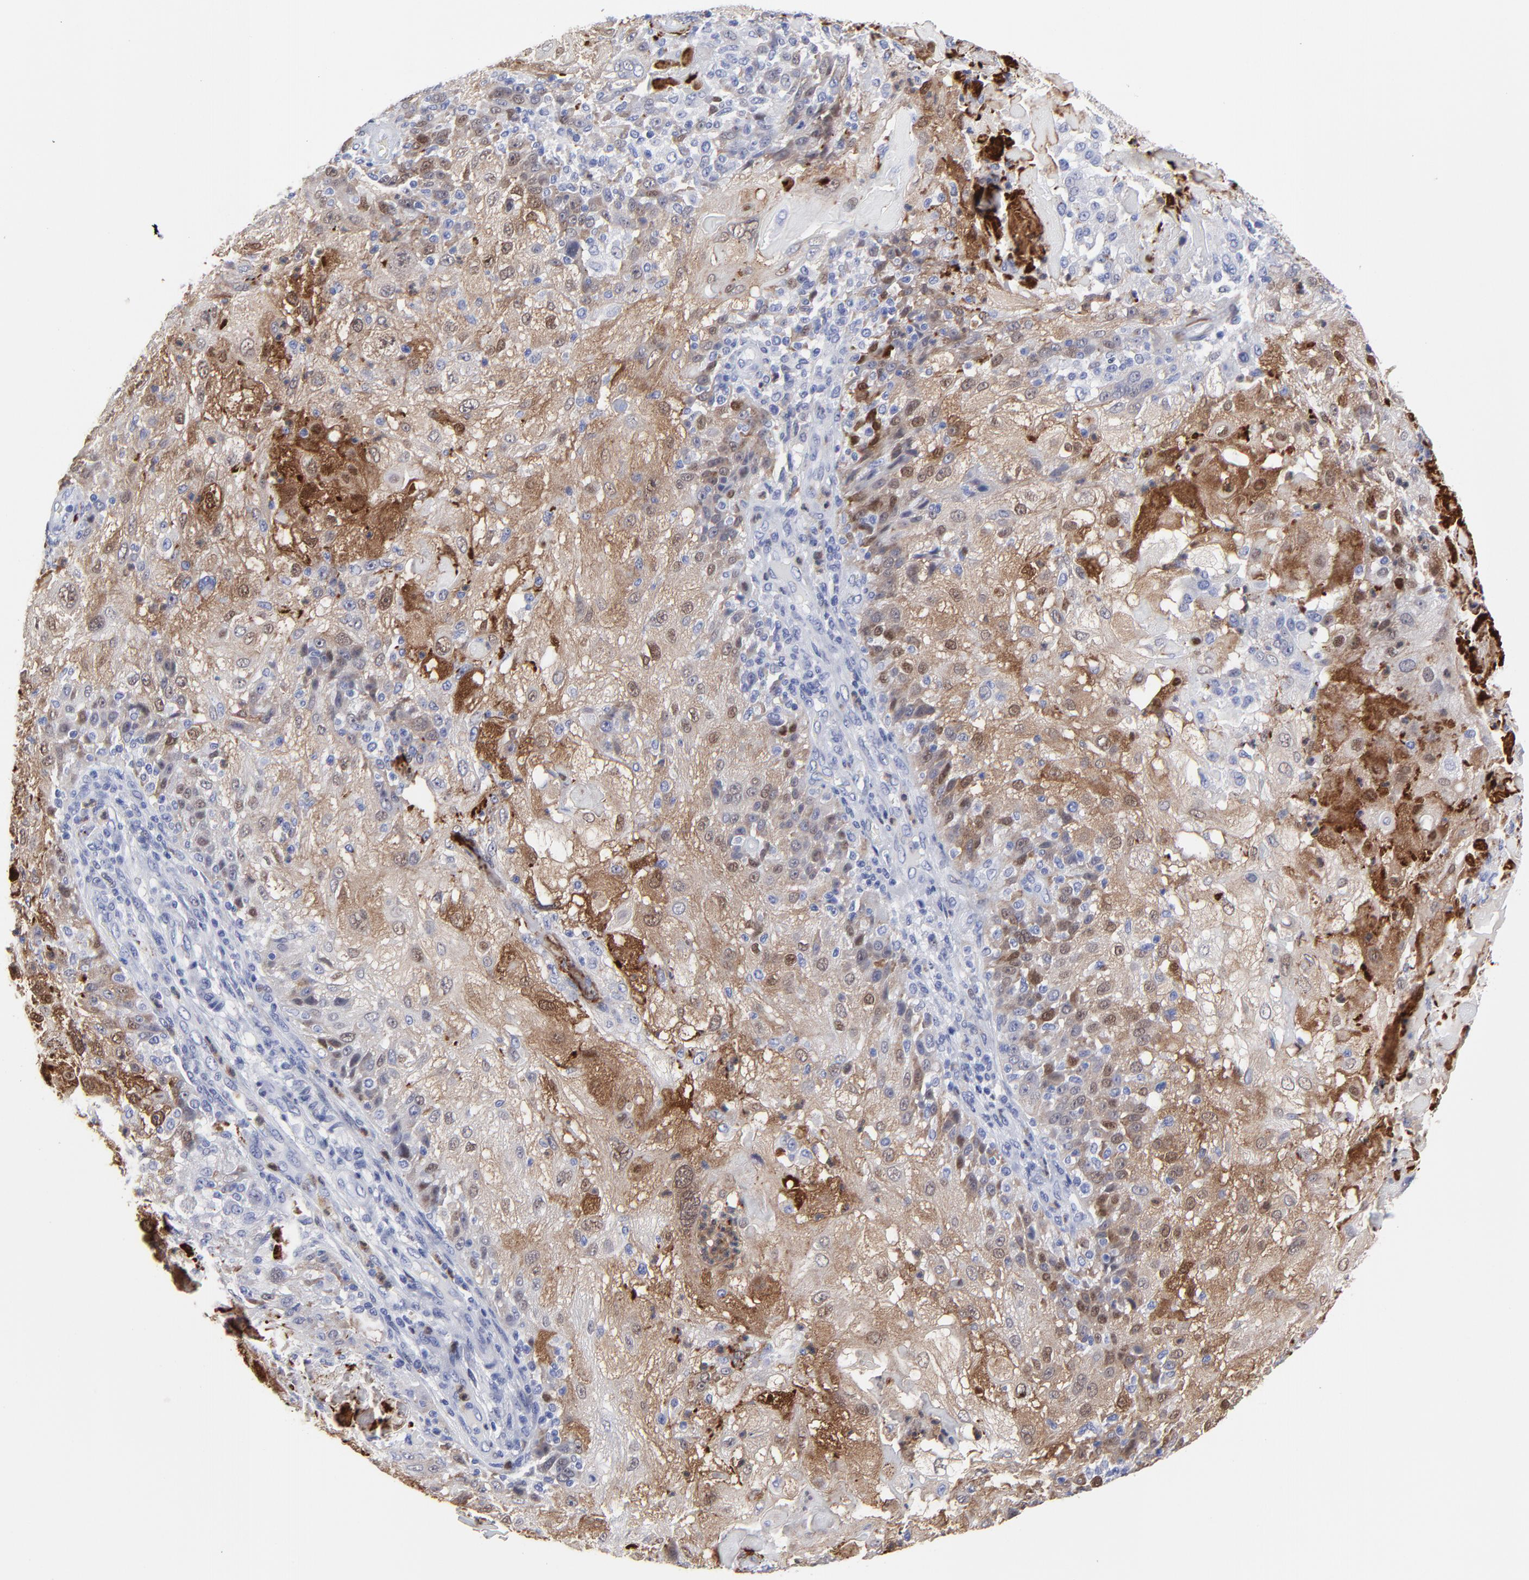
{"staining": {"intensity": "moderate", "quantity": "25%-75%", "location": "cytoplasmic/membranous,nuclear"}, "tissue": "skin cancer", "cell_type": "Tumor cells", "image_type": "cancer", "snomed": [{"axis": "morphology", "description": "Normal tissue, NOS"}, {"axis": "morphology", "description": "Squamous cell carcinoma, NOS"}, {"axis": "topography", "description": "Skin"}], "caption": "Protein staining shows moderate cytoplasmic/membranous and nuclear positivity in about 25%-75% of tumor cells in skin cancer.", "gene": "SMARCA1", "patient": {"sex": "female", "age": 83}}